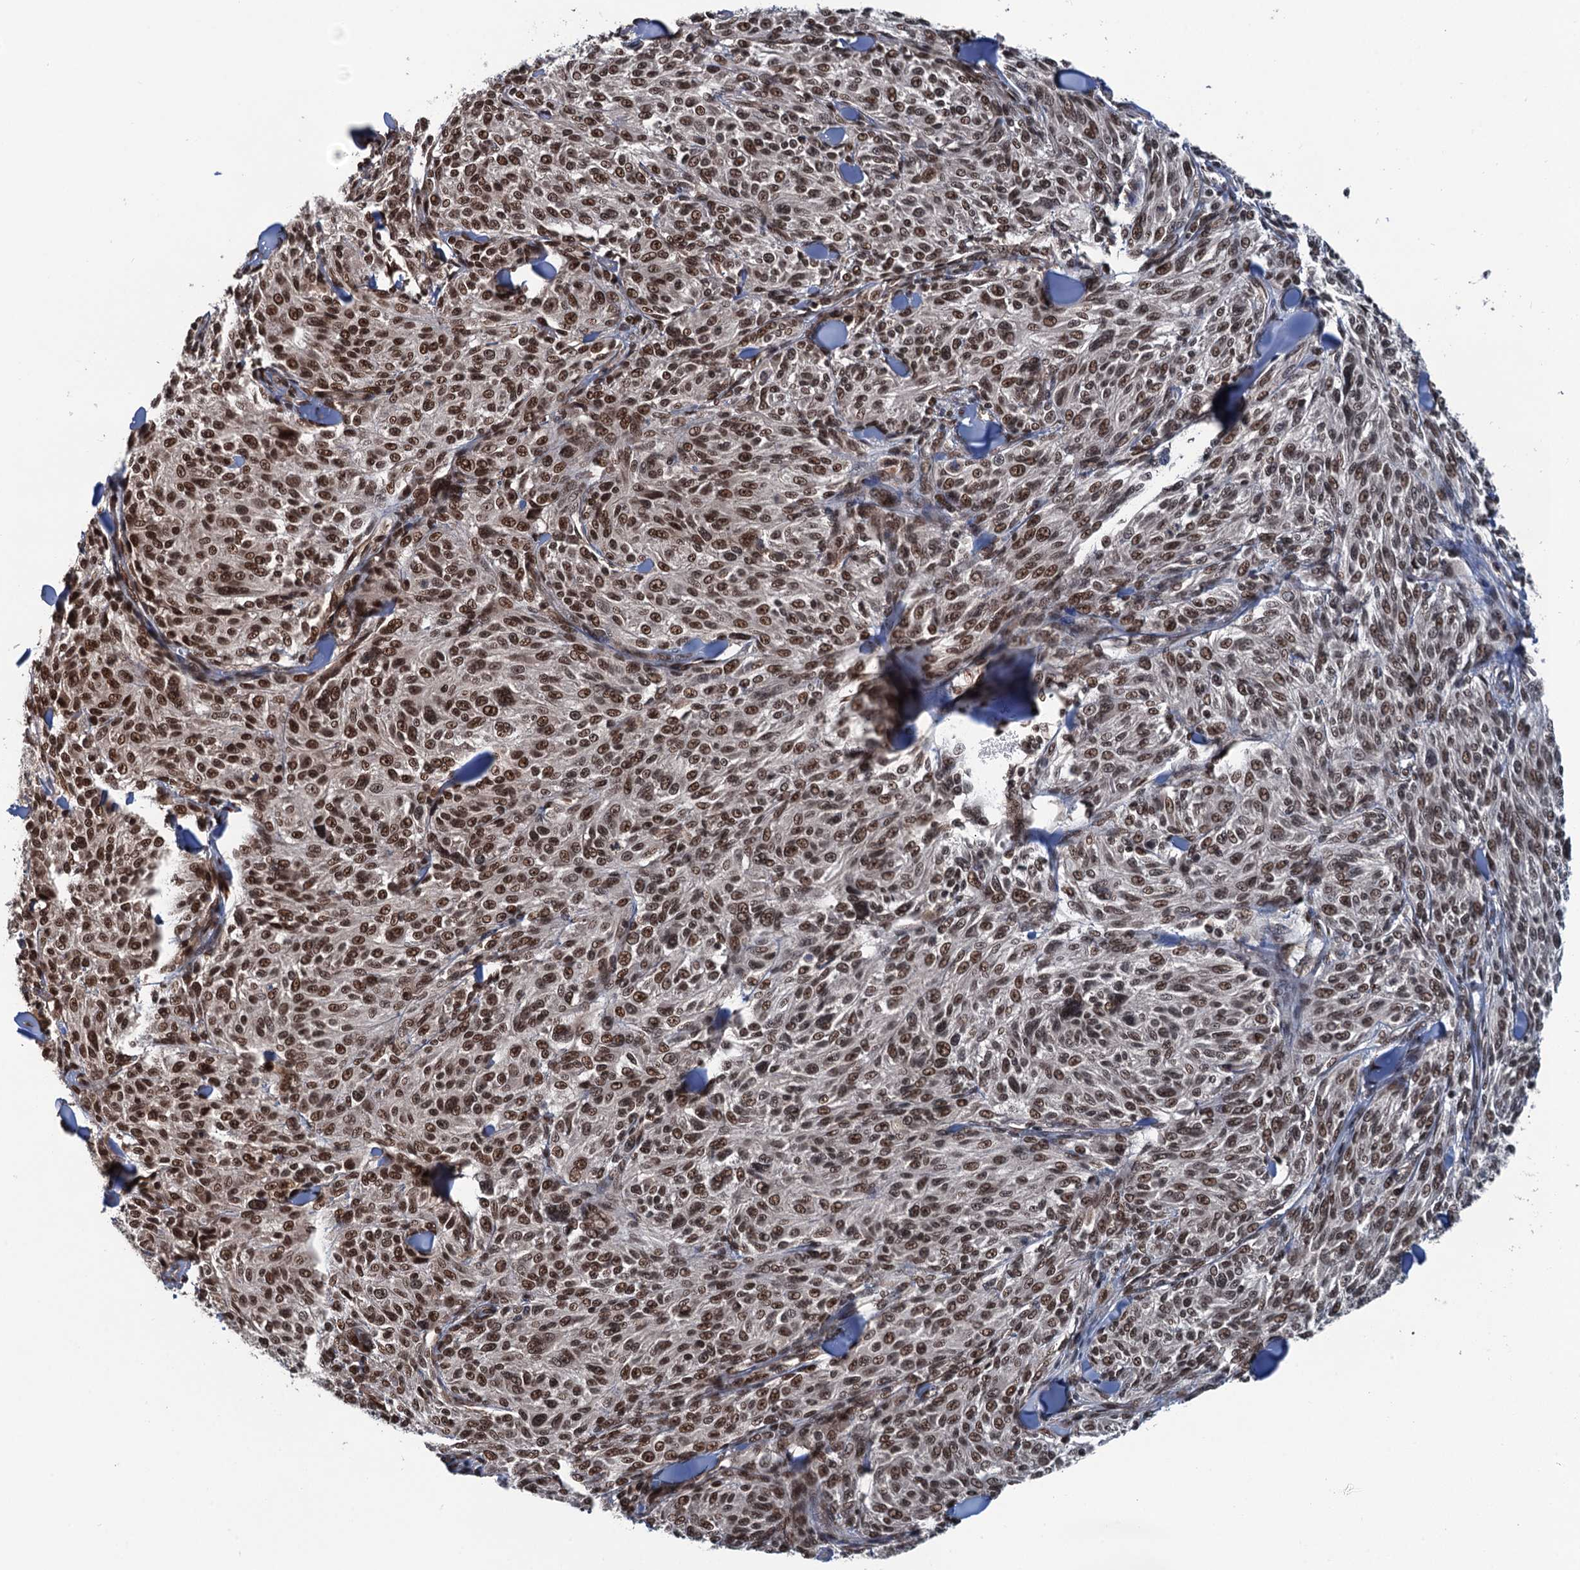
{"staining": {"intensity": "strong", "quantity": ">75%", "location": "nuclear"}, "tissue": "melanoma", "cell_type": "Tumor cells", "image_type": "cancer", "snomed": [{"axis": "morphology", "description": "Malignant melanoma, NOS"}, {"axis": "topography", "description": "Skin of trunk"}], "caption": "The micrograph demonstrates staining of malignant melanoma, revealing strong nuclear protein expression (brown color) within tumor cells.", "gene": "RASSF4", "patient": {"sex": "male", "age": 71}}